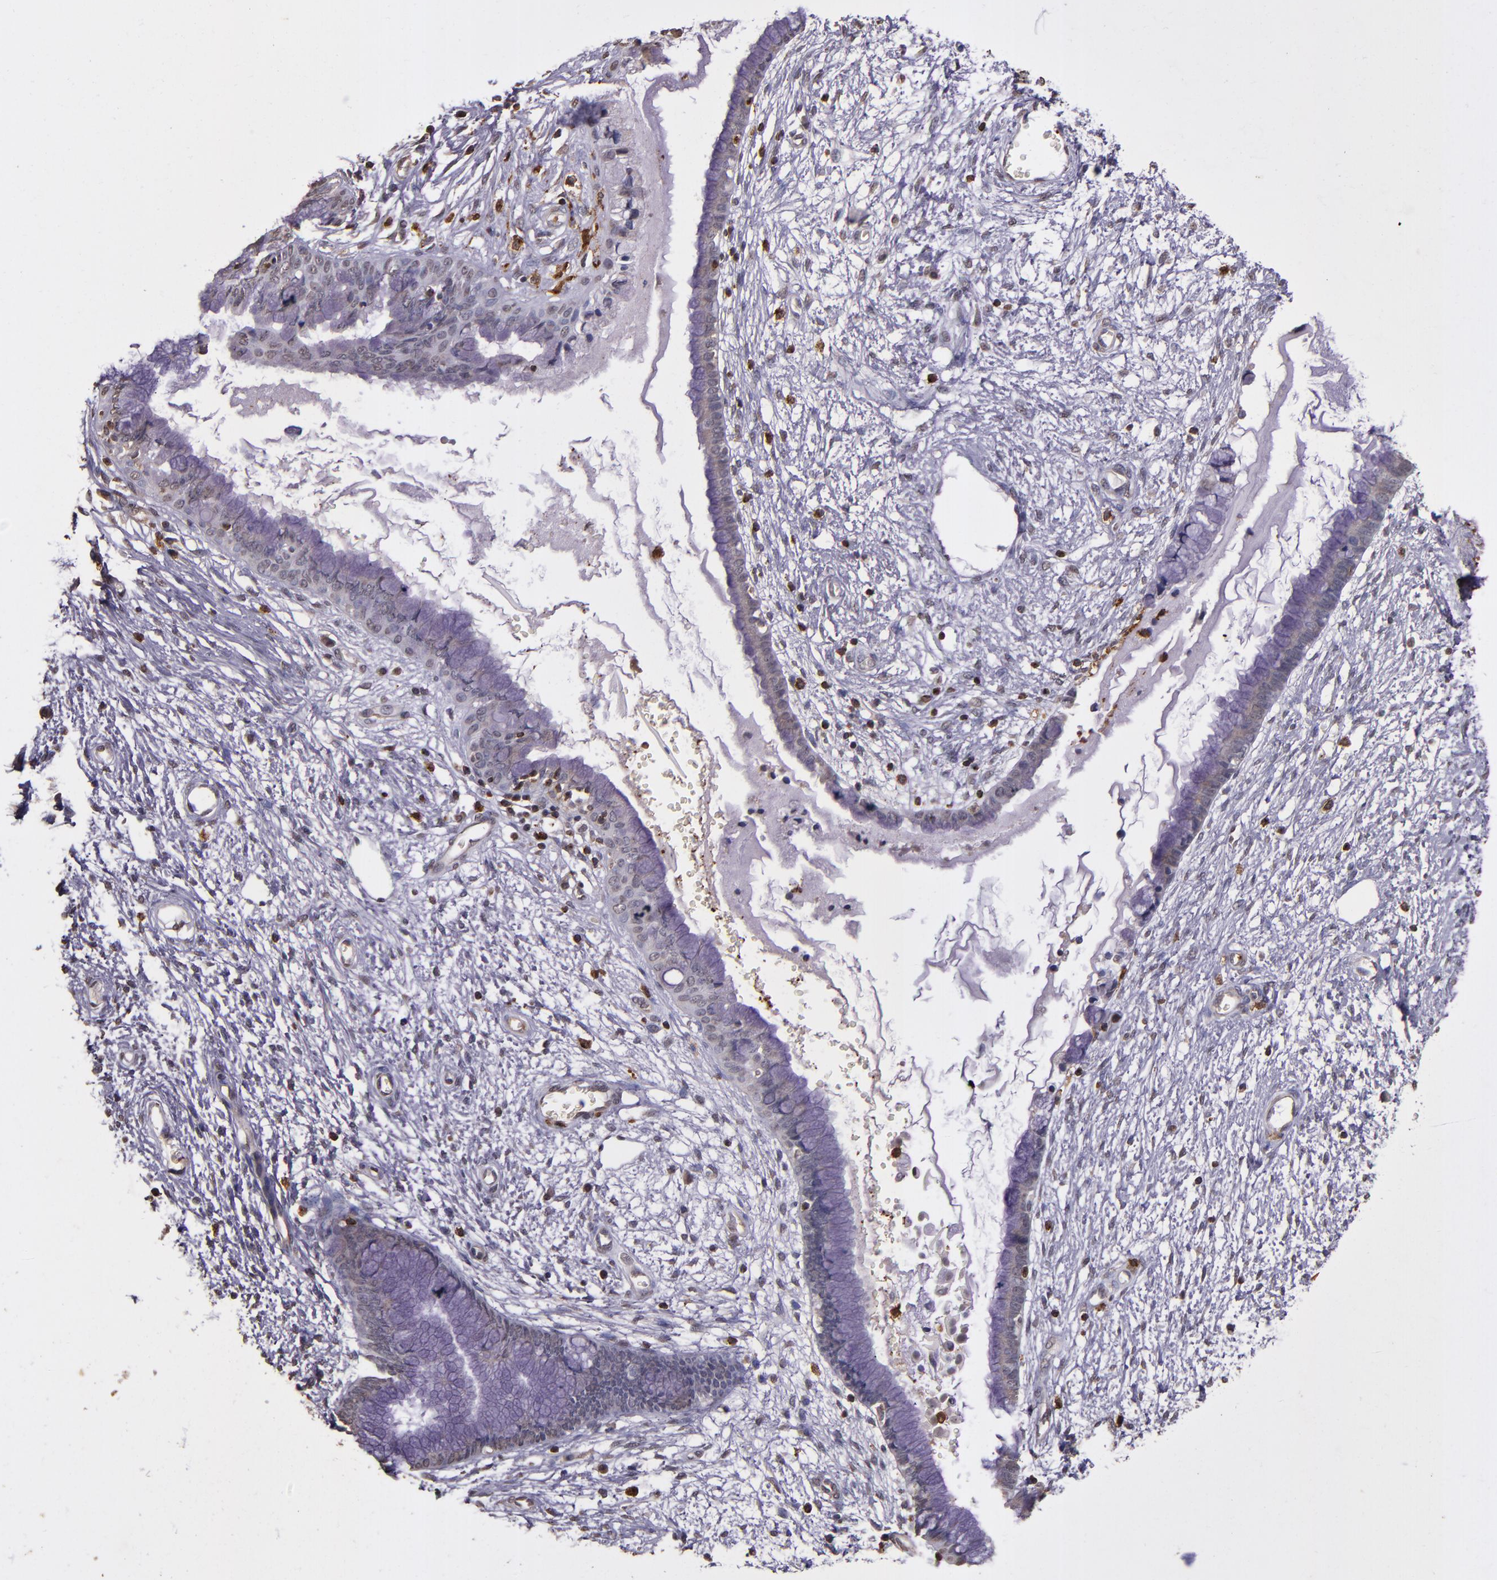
{"staining": {"intensity": "negative", "quantity": "none", "location": "none"}, "tissue": "cervix", "cell_type": "Glandular cells", "image_type": "normal", "snomed": [{"axis": "morphology", "description": "Normal tissue, NOS"}, {"axis": "topography", "description": "Cervix"}], "caption": "Glandular cells are negative for protein expression in benign human cervix. The staining is performed using DAB (3,3'-diaminobenzidine) brown chromogen with nuclei counter-stained in using hematoxylin.", "gene": "SLC2A3", "patient": {"sex": "female", "age": 55}}